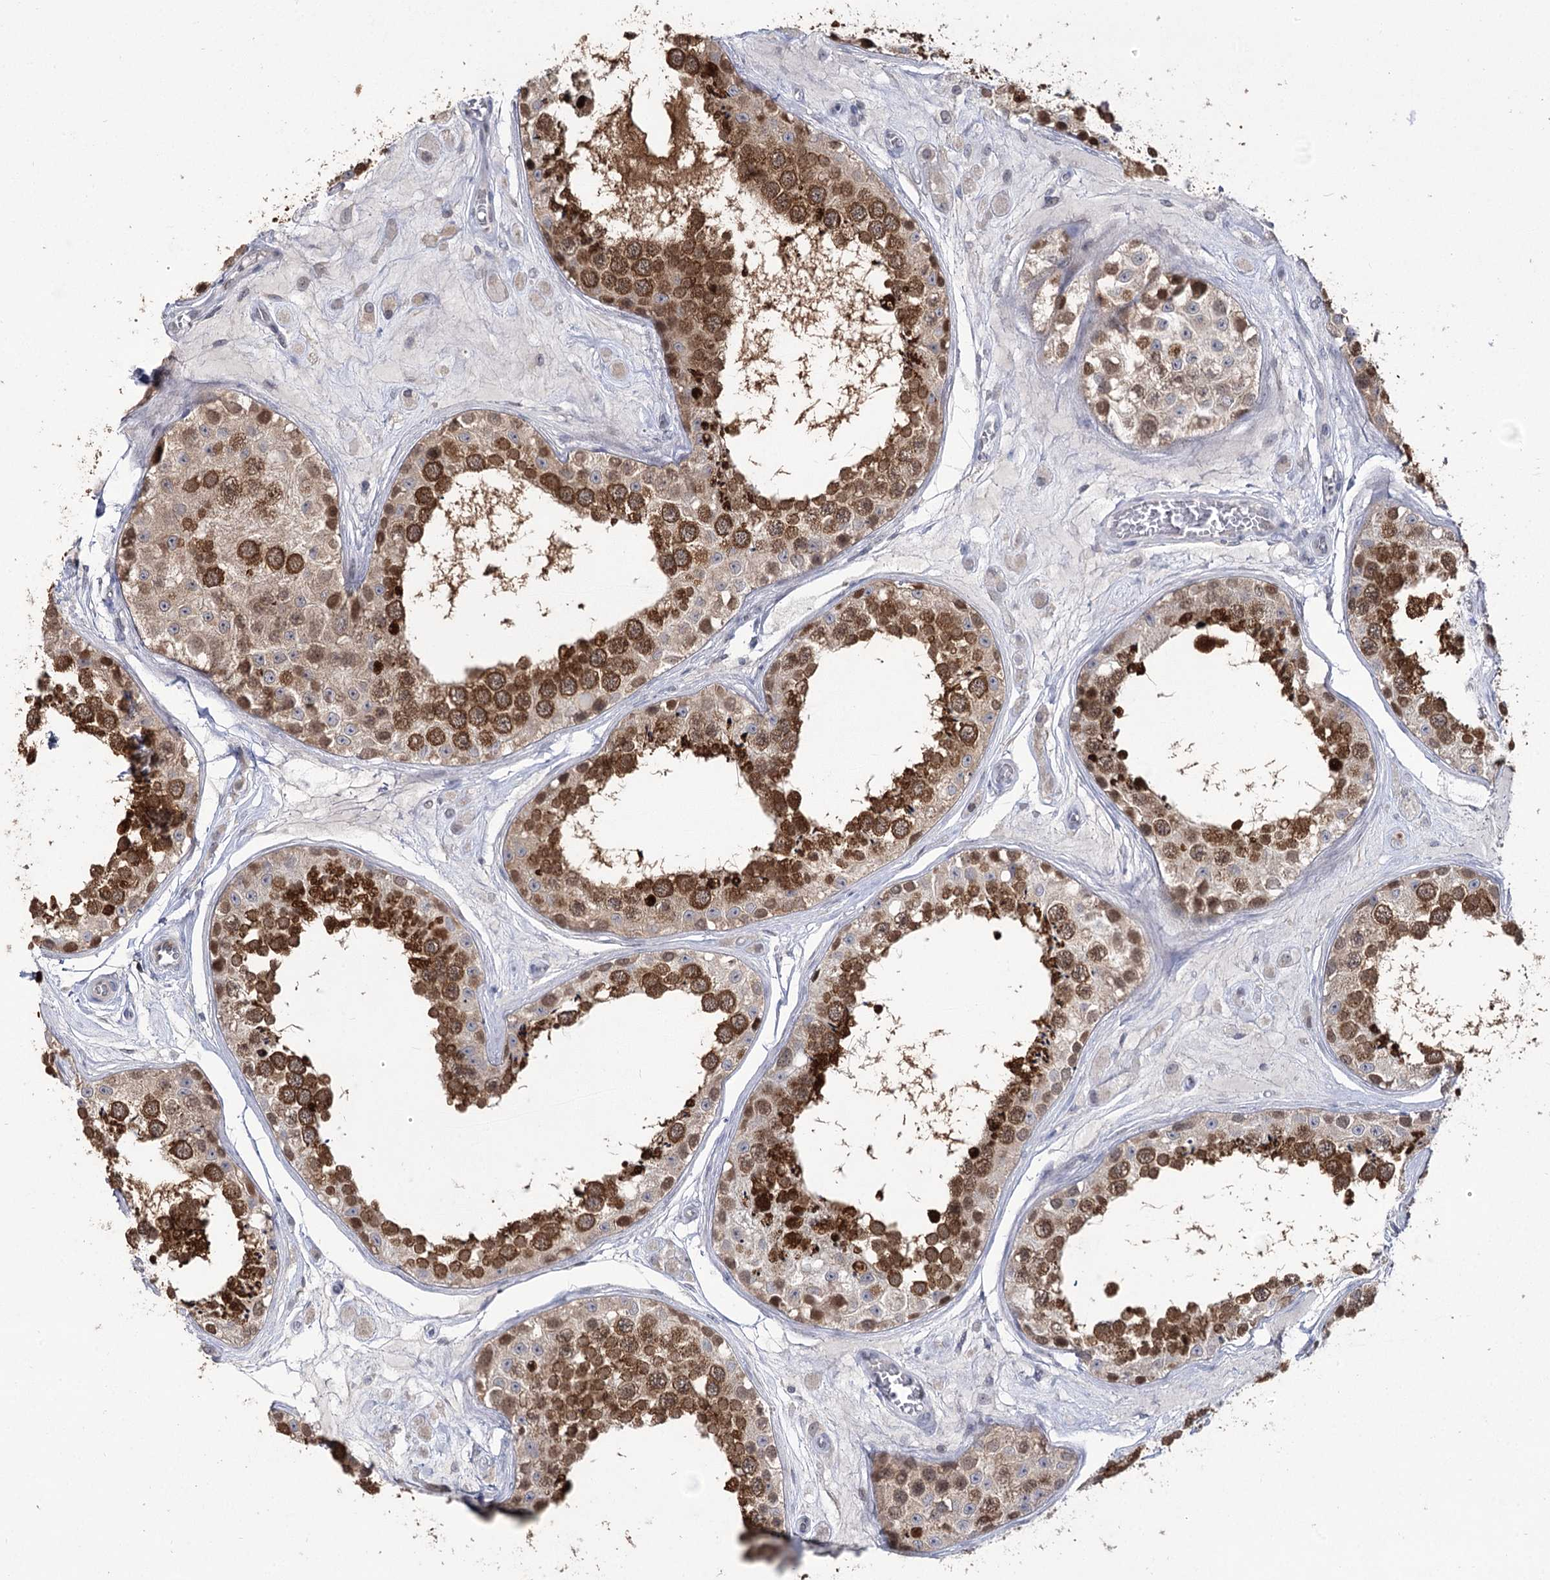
{"staining": {"intensity": "strong", "quantity": ">75%", "location": "cytoplasmic/membranous,nuclear"}, "tissue": "testis", "cell_type": "Cells in seminiferous ducts", "image_type": "normal", "snomed": [{"axis": "morphology", "description": "Normal tissue, NOS"}, {"axis": "topography", "description": "Testis"}], "caption": "Immunohistochemistry (IHC) staining of unremarkable testis, which demonstrates high levels of strong cytoplasmic/membranous,nuclear staining in about >75% of cells in seminiferous ducts indicating strong cytoplasmic/membranous,nuclear protein positivity. The staining was performed using DAB (brown) for protein detection and nuclei were counterstained in hematoxylin (blue).", "gene": "PHYHIPL", "patient": {"sex": "male", "age": 25}}